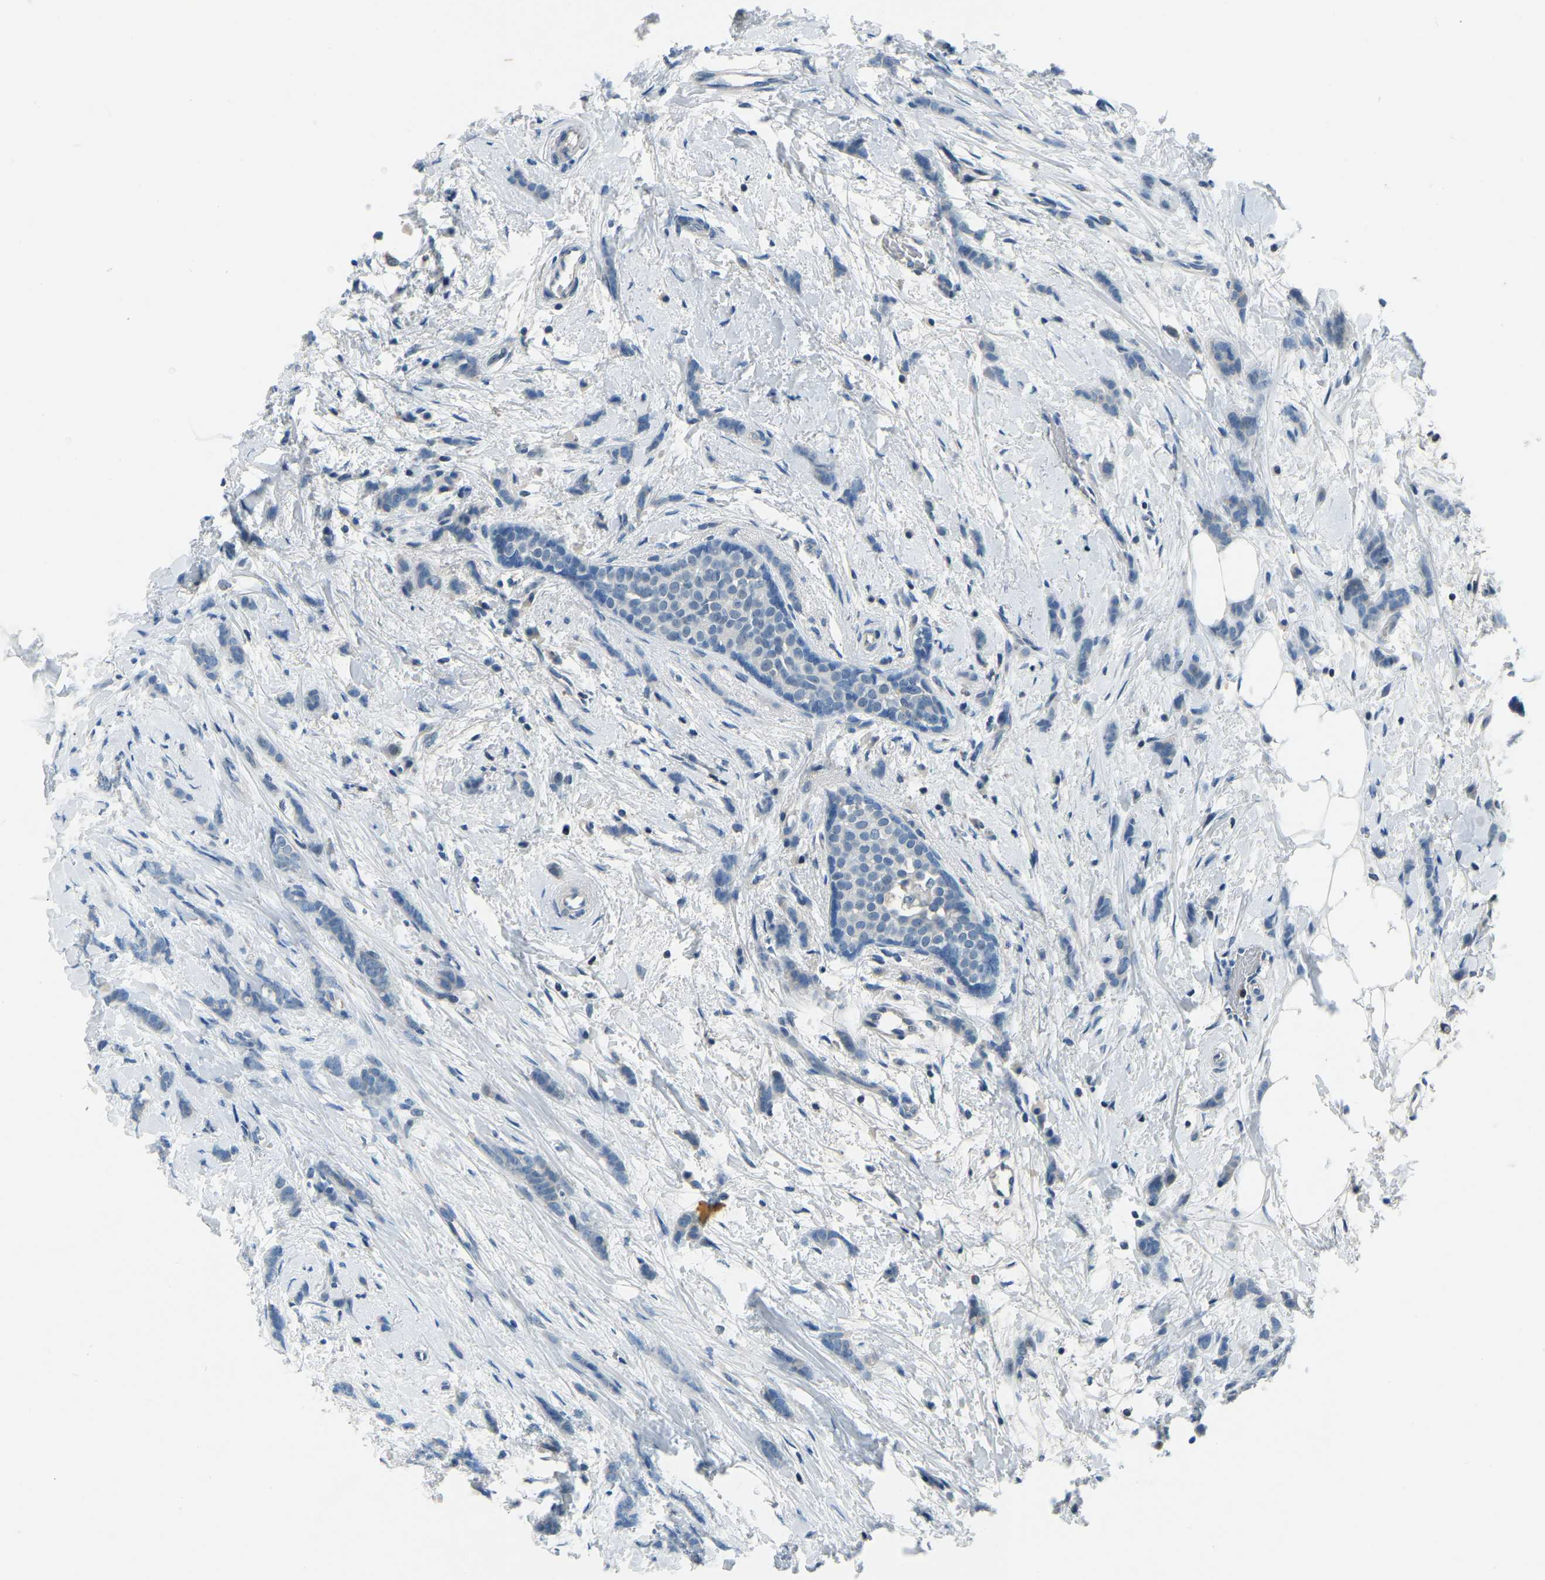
{"staining": {"intensity": "negative", "quantity": "none", "location": "none"}, "tissue": "breast cancer", "cell_type": "Tumor cells", "image_type": "cancer", "snomed": [{"axis": "morphology", "description": "Lobular carcinoma, in situ"}, {"axis": "morphology", "description": "Lobular carcinoma"}, {"axis": "topography", "description": "Breast"}], "caption": "This is an immunohistochemistry (IHC) photomicrograph of human breast lobular carcinoma. There is no positivity in tumor cells.", "gene": "XIRP1", "patient": {"sex": "female", "age": 41}}